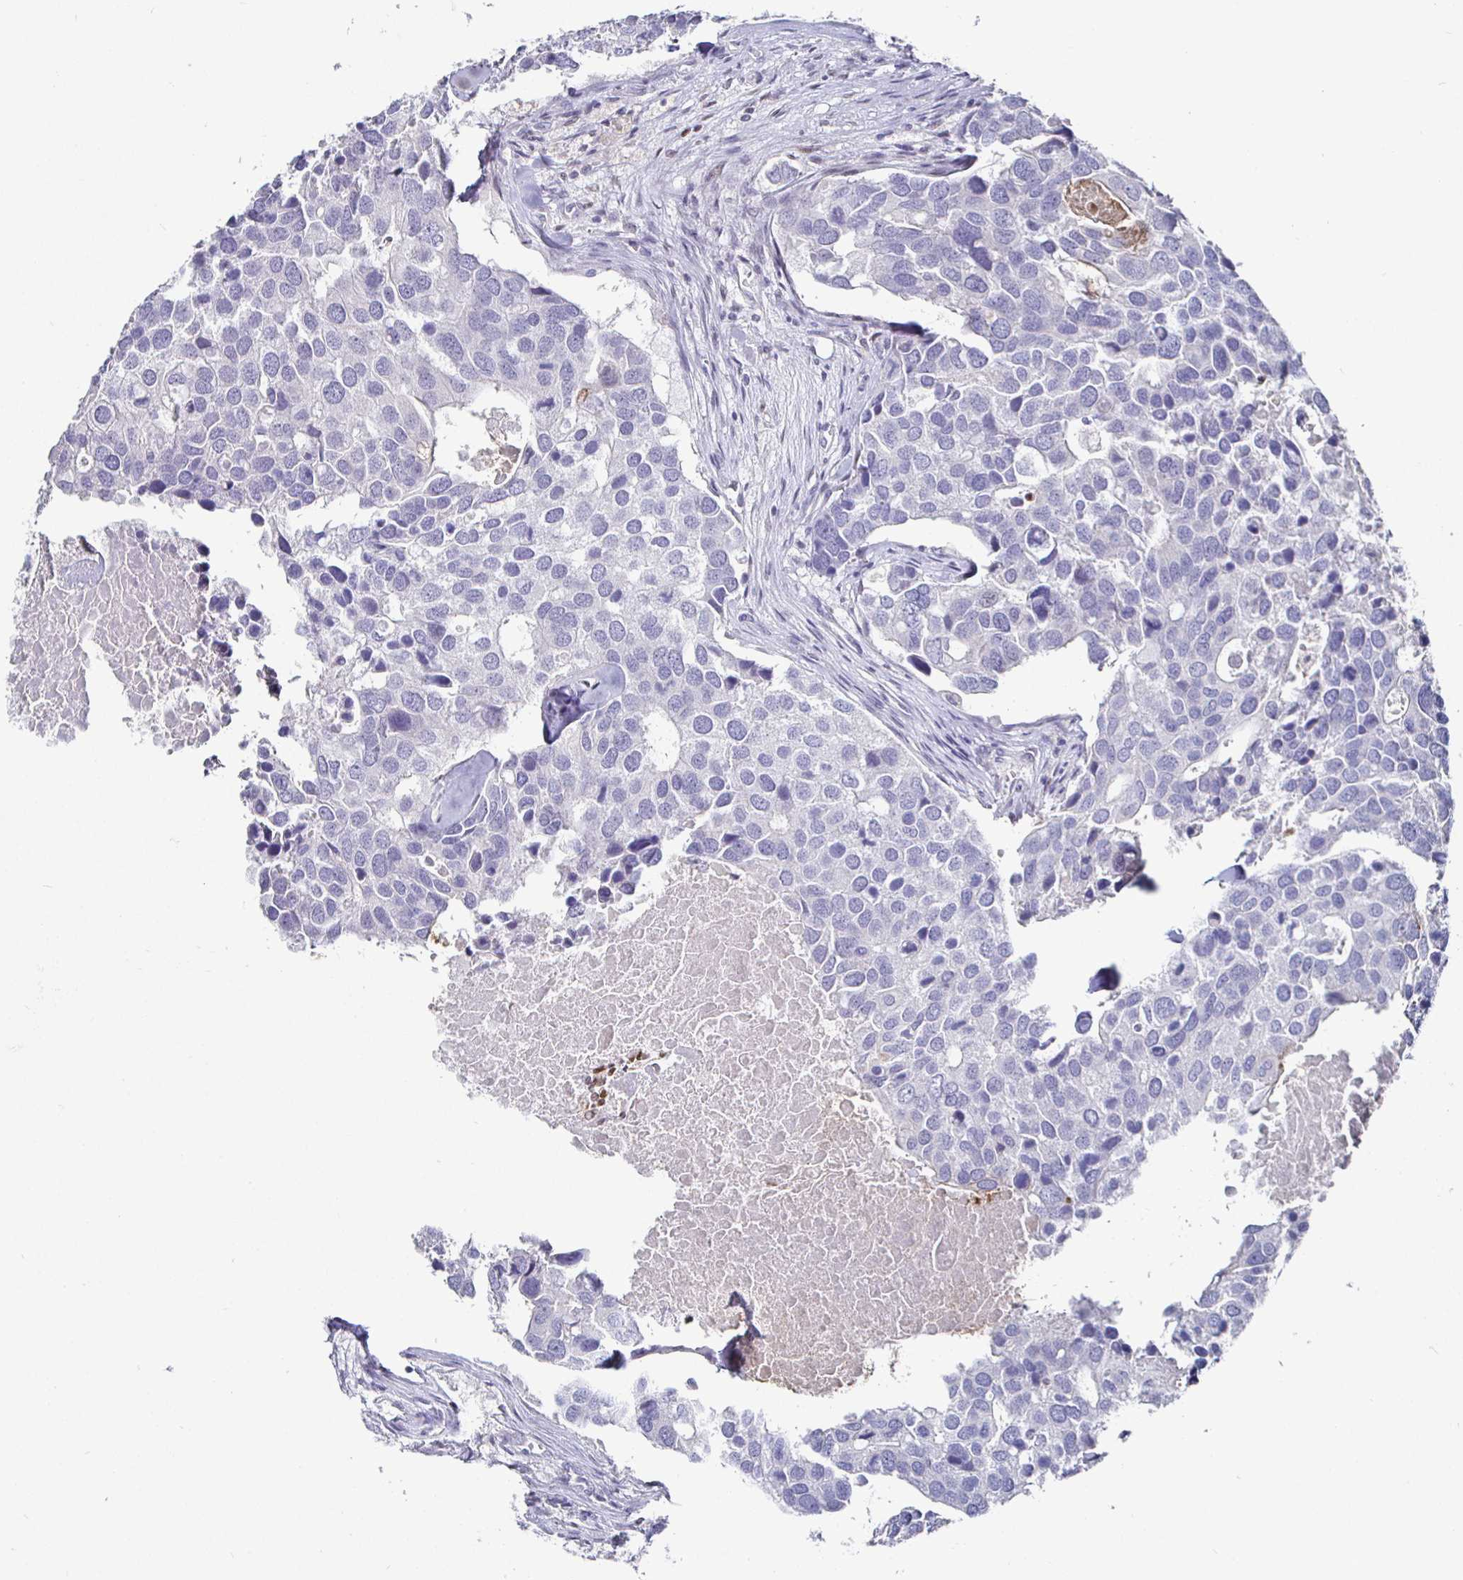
{"staining": {"intensity": "negative", "quantity": "none", "location": "none"}, "tissue": "breast cancer", "cell_type": "Tumor cells", "image_type": "cancer", "snomed": [{"axis": "morphology", "description": "Duct carcinoma"}, {"axis": "topography", "description": "Breast"}], "caption": "High magnification brightfield microscopy of breast cancer stained with DAB (brown) and counterstained with hematoxylin (blue): tumor cells show no significant positivity. (DAB immunohistochemistry, high magnification).", "gene": "RUNX2", "patient": {"sex": "female", "age": 83}}